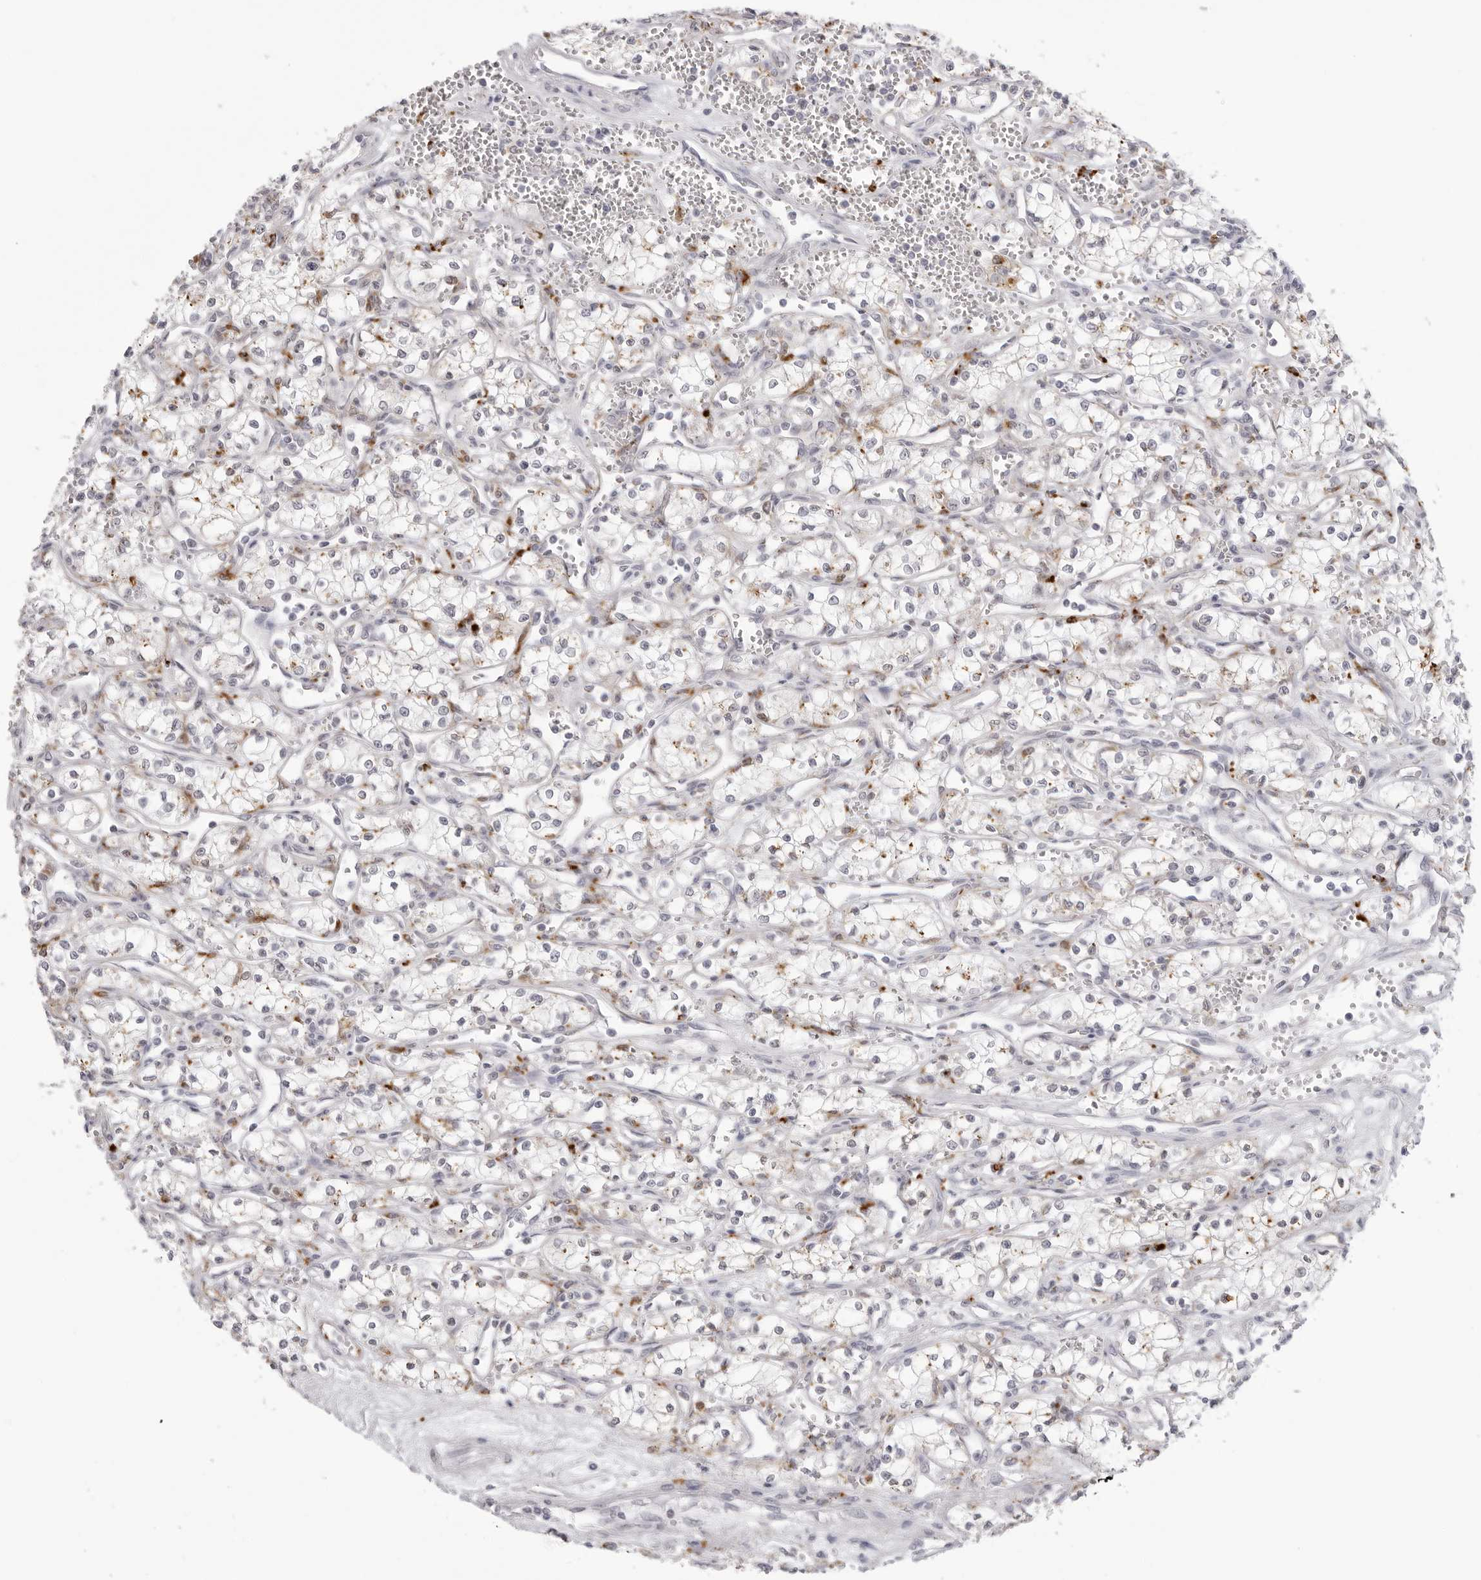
{"staining": {"intensity": "weak", "quantity": "<25%", "location": "cytoplasmic/membranous"}, "tissue": "renal cancer", "cell_type": "Tumor cells", "image_type": "cancer", "snomed": [{"axis": "morphology", "description": "Adenocarcinoma, NOS"}, {"axis": "topography", "description": "Kidney"}], "caption": "DAB immunohistochemical staining of human adenocarcinoma (renal) shows no significant positivity in tumor cells. (DAB (3,3'-diaminobenzidine) immunohistochemistry with hematoxylin counter stain).", "gene": "IL25", "patient": {"sex": "male", "age": 59}}